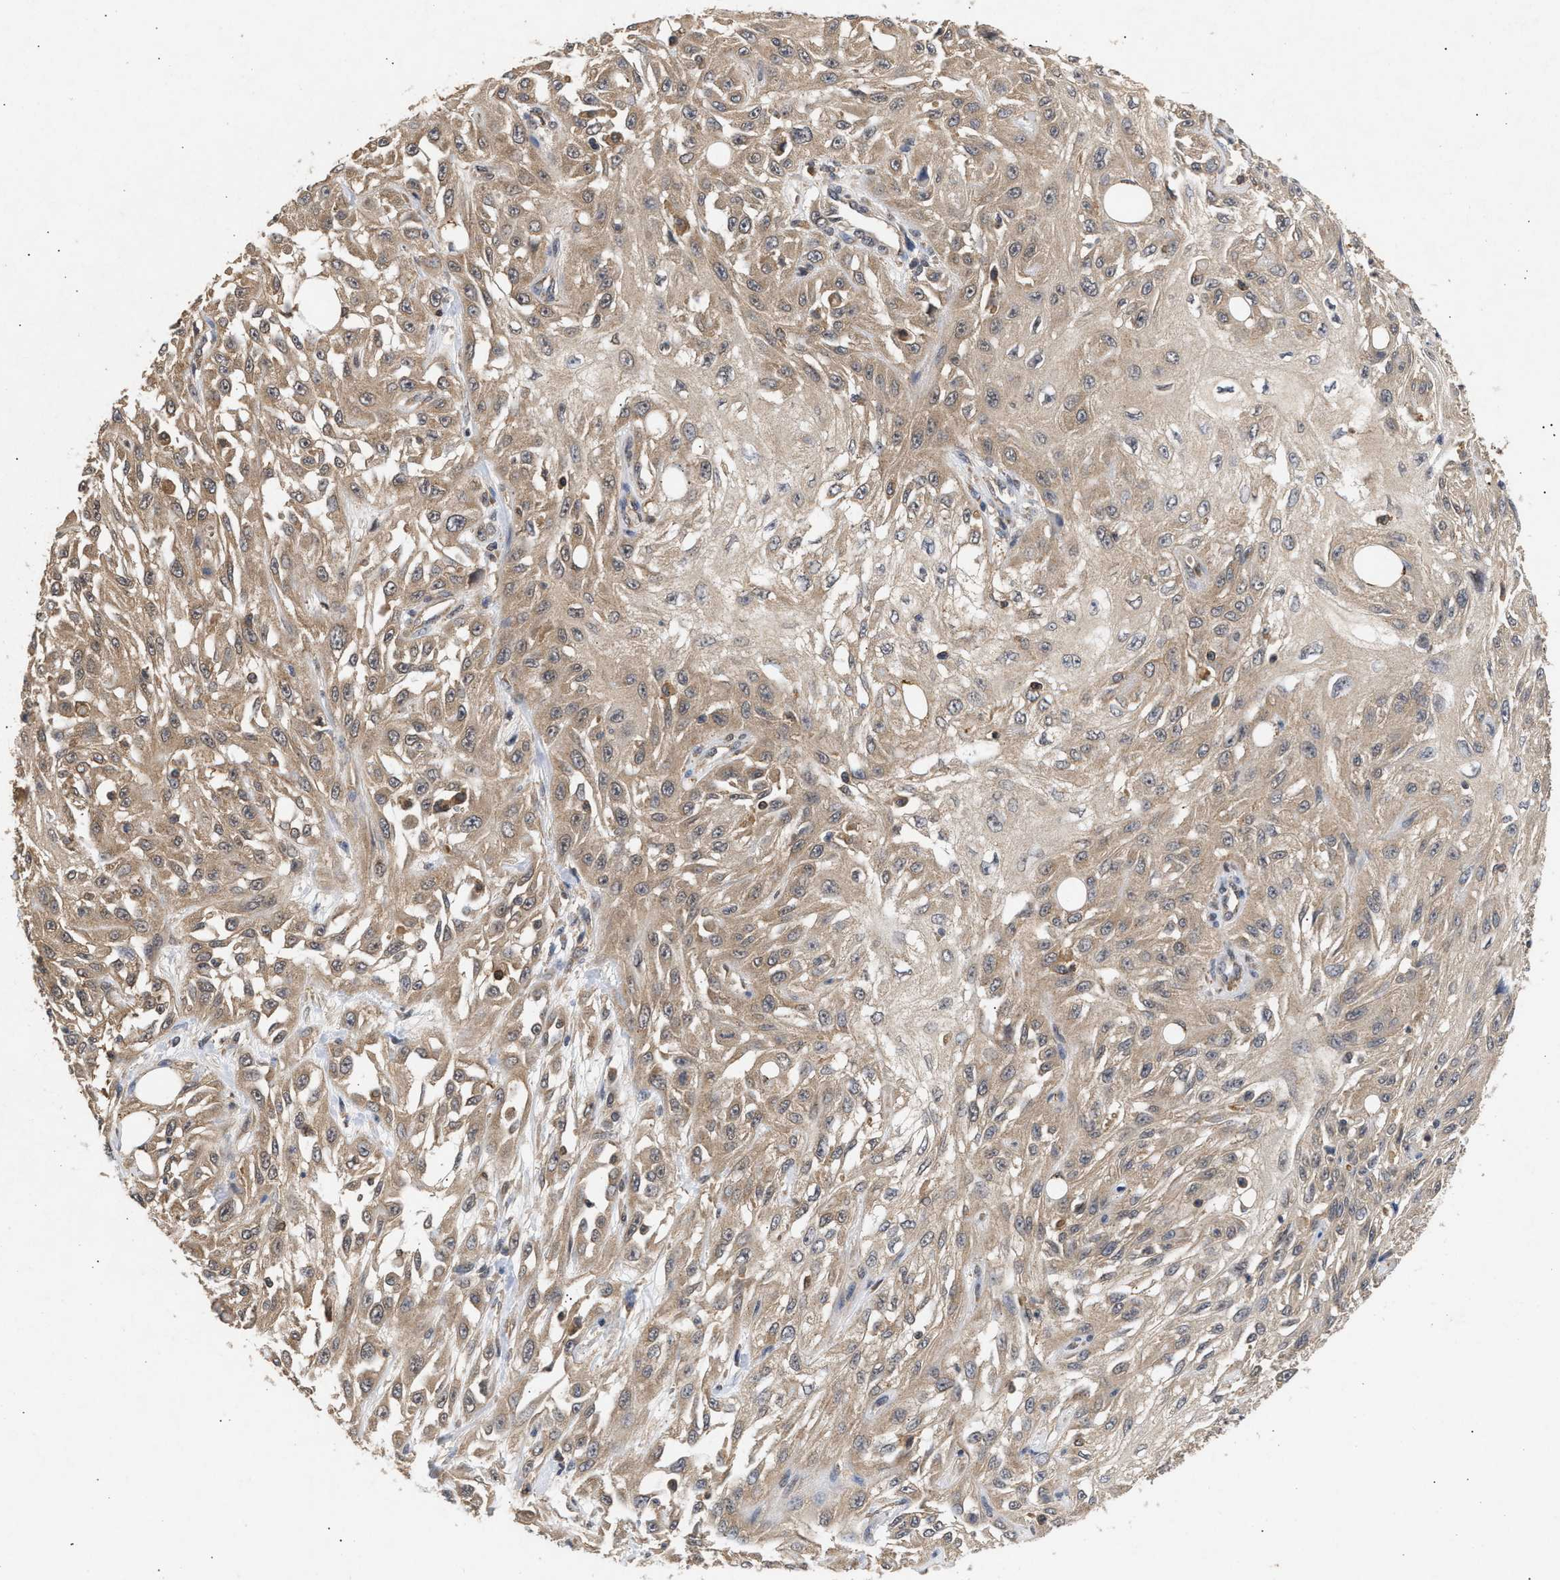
{"staining": {"intensity": "weak", "quantity": ">75%", "location": "cytoplasmic/membranous"}, "tissue": "skin cancer", "cell_type": "Tumor cells", "image_type": "cancer", "snomed": [{"axis": "morphology", "description": "Squamous cell carcinoma, NOS"}, {"axis": "morphology", "description": "Squamous cell carcinoma, metastatic, NOS"}, {"axis": "topography", "description": "Skin"}, {"axis": "topography", "description": "Lymph node"}], "caption": "Immunohistochemistry (IHC) micrograph of human skin metastatic squamous cell carcinoma stained for a protein (brown), which reveals low levels of weak cytoplasmic/membranous staining in about >75% of tumor cells.", "gene": "FITM1", "patient": {"sex": "male", "age": 75}}